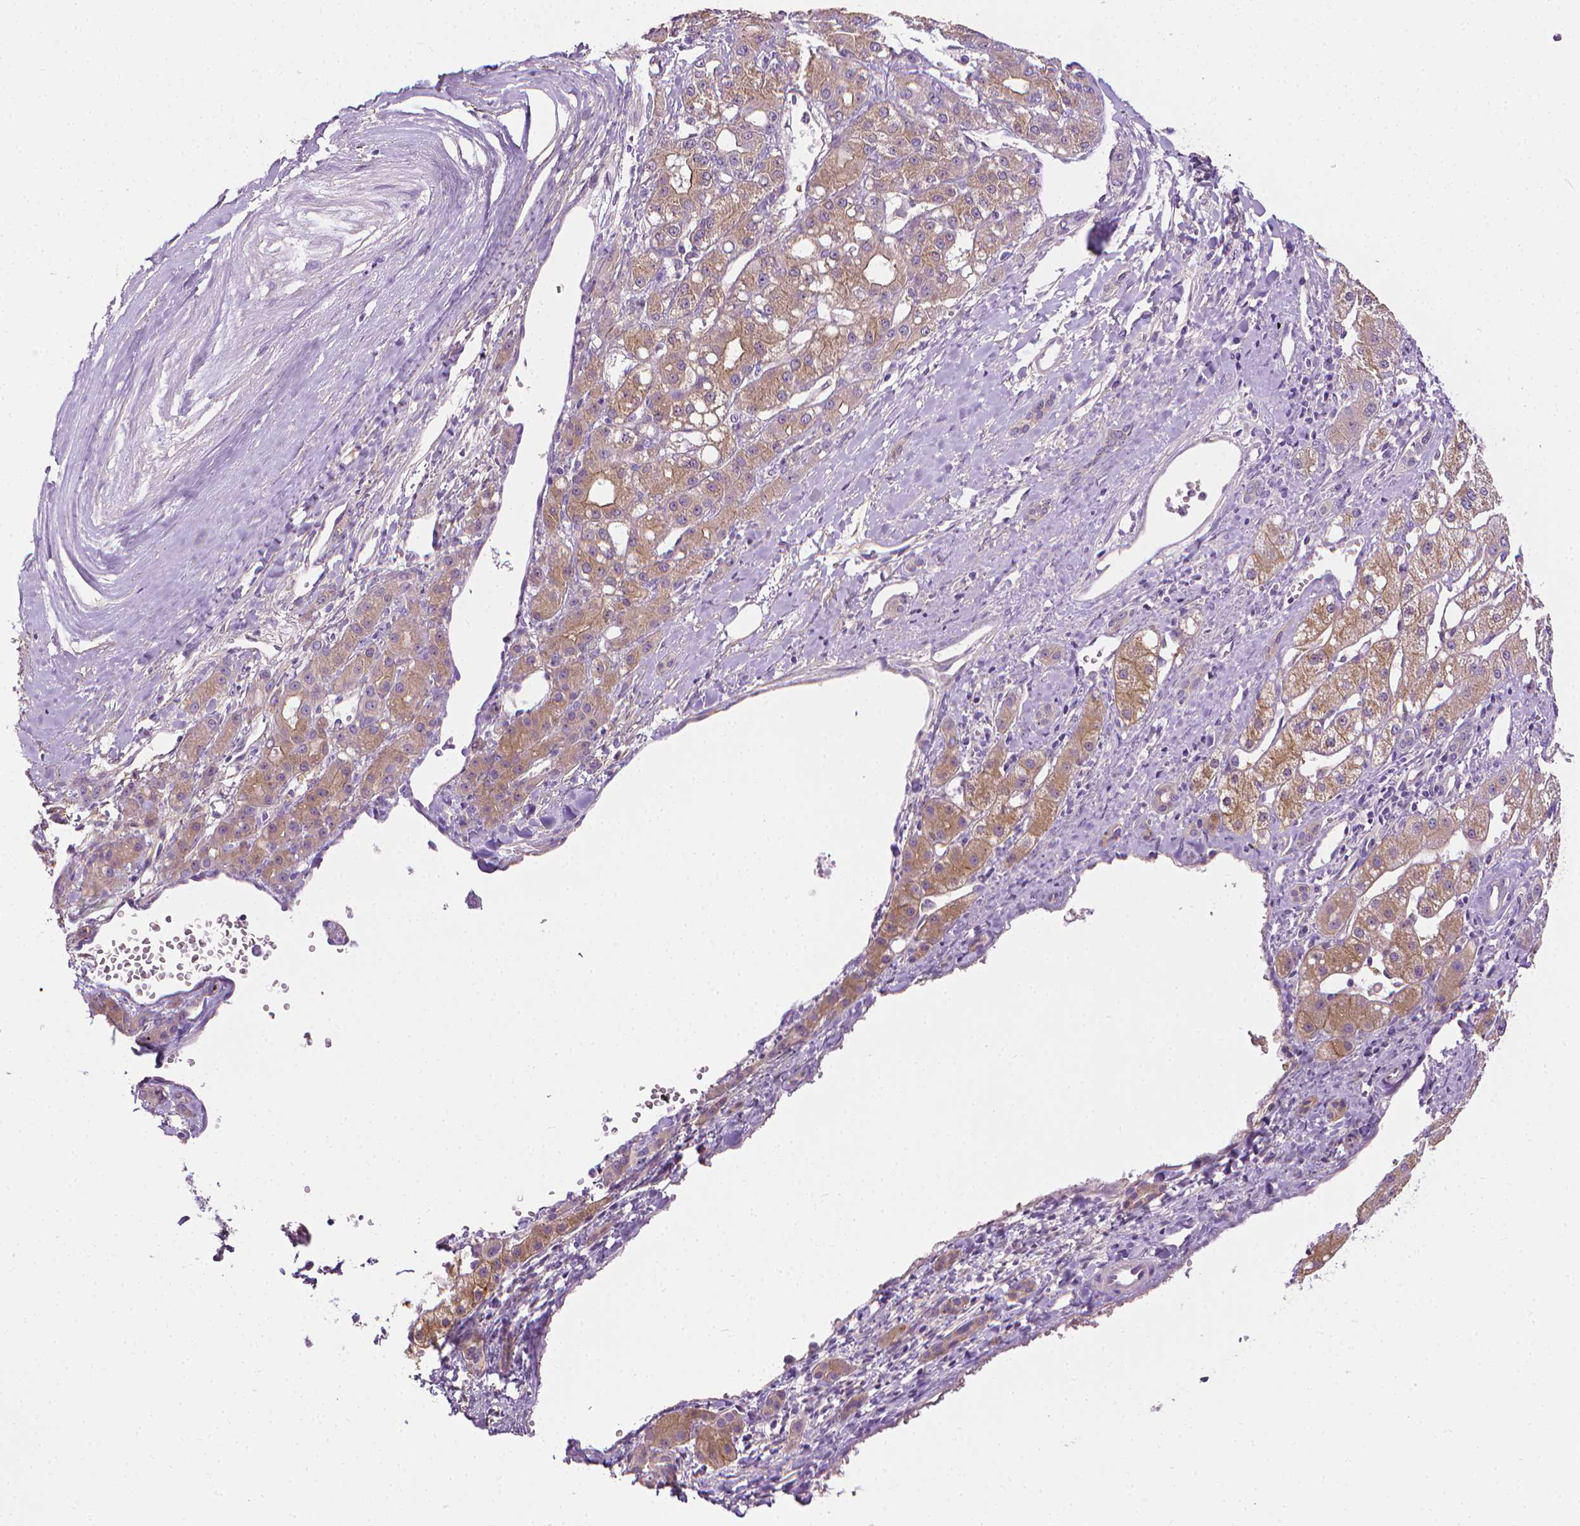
{"staining": {"intensity": "weak", "quantity": "25%-75%", "location": "cytoplasmic/membranous"}, "tissue": "liver cancer", "cell_type": "Tumor cells", "image_type": "cancer", "snomed": [{"axis": "morphology", "description": "Carcinoma, Hepatocellular, NOS"}, {"axis": "topography", "description": "Liver"}], "caption": "Weak cytoplasmic/membranous protein expression is seen in approximately 25%-75% of tumor cells in hepatocellular carcinoma (liver).", "gene": "MCOLN3", "patient": {"sex": "male", "age": 67}}